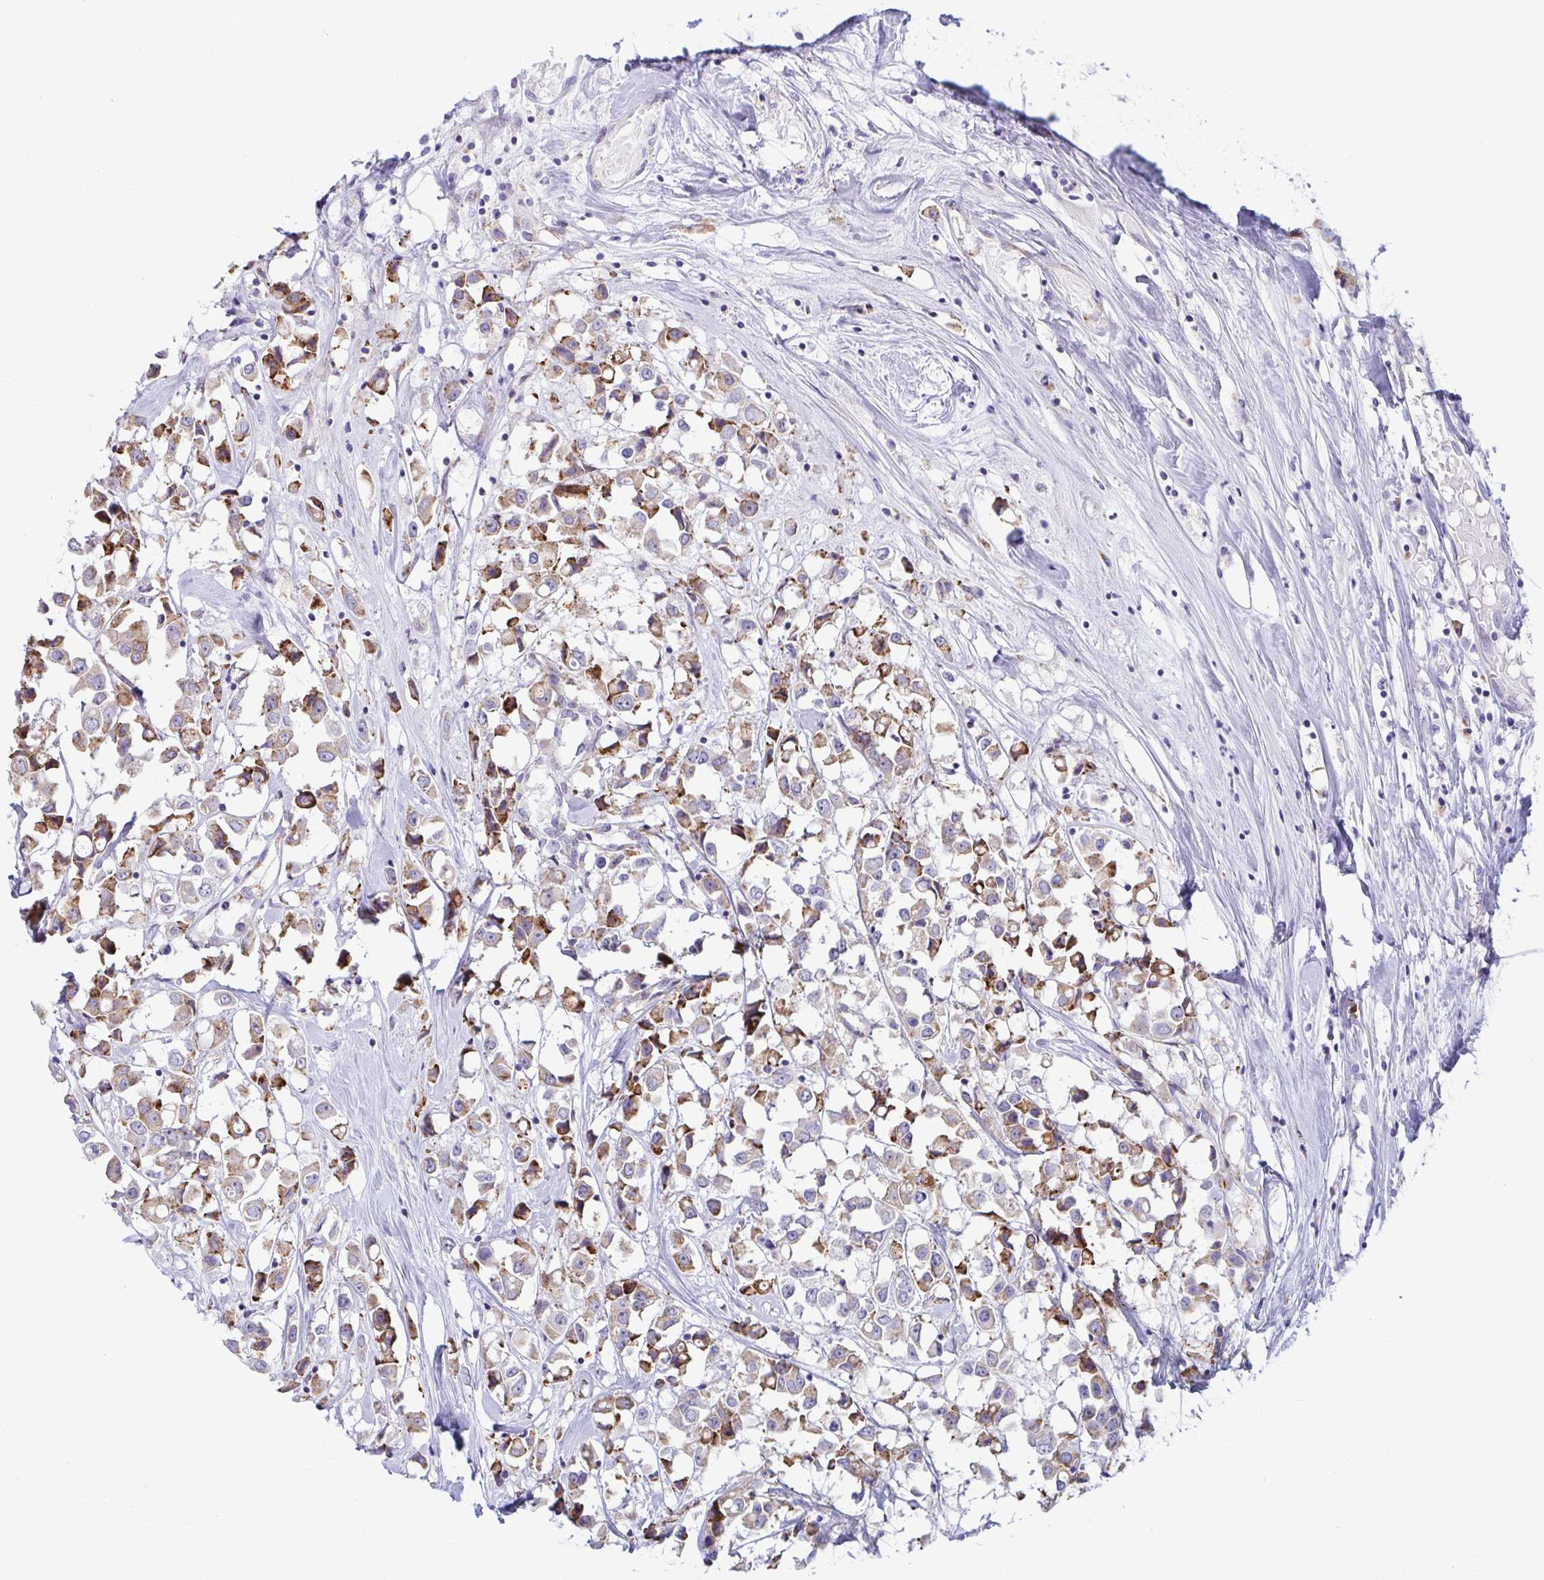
{"staining": {"intensity": "moderate", "quantity": ">75%", "location": "cytoplasmic/membranous"}, "tissue": "breast cancer", "cell_type": "Tumor cells", "image_type": "cancer", "snomed": [{"axis": "morphology", "description": "Duct carcinoma"}, {"axis": "topography", "description": "Breast"}], "caption": "Tumor cells demonstrate moderate cytoplasmic/membranous staining in approximately >75% of cells in intraductal carcinoma (breast).", "gene": "TFPI2", "patient": {"sex": "female", "age": 61}}